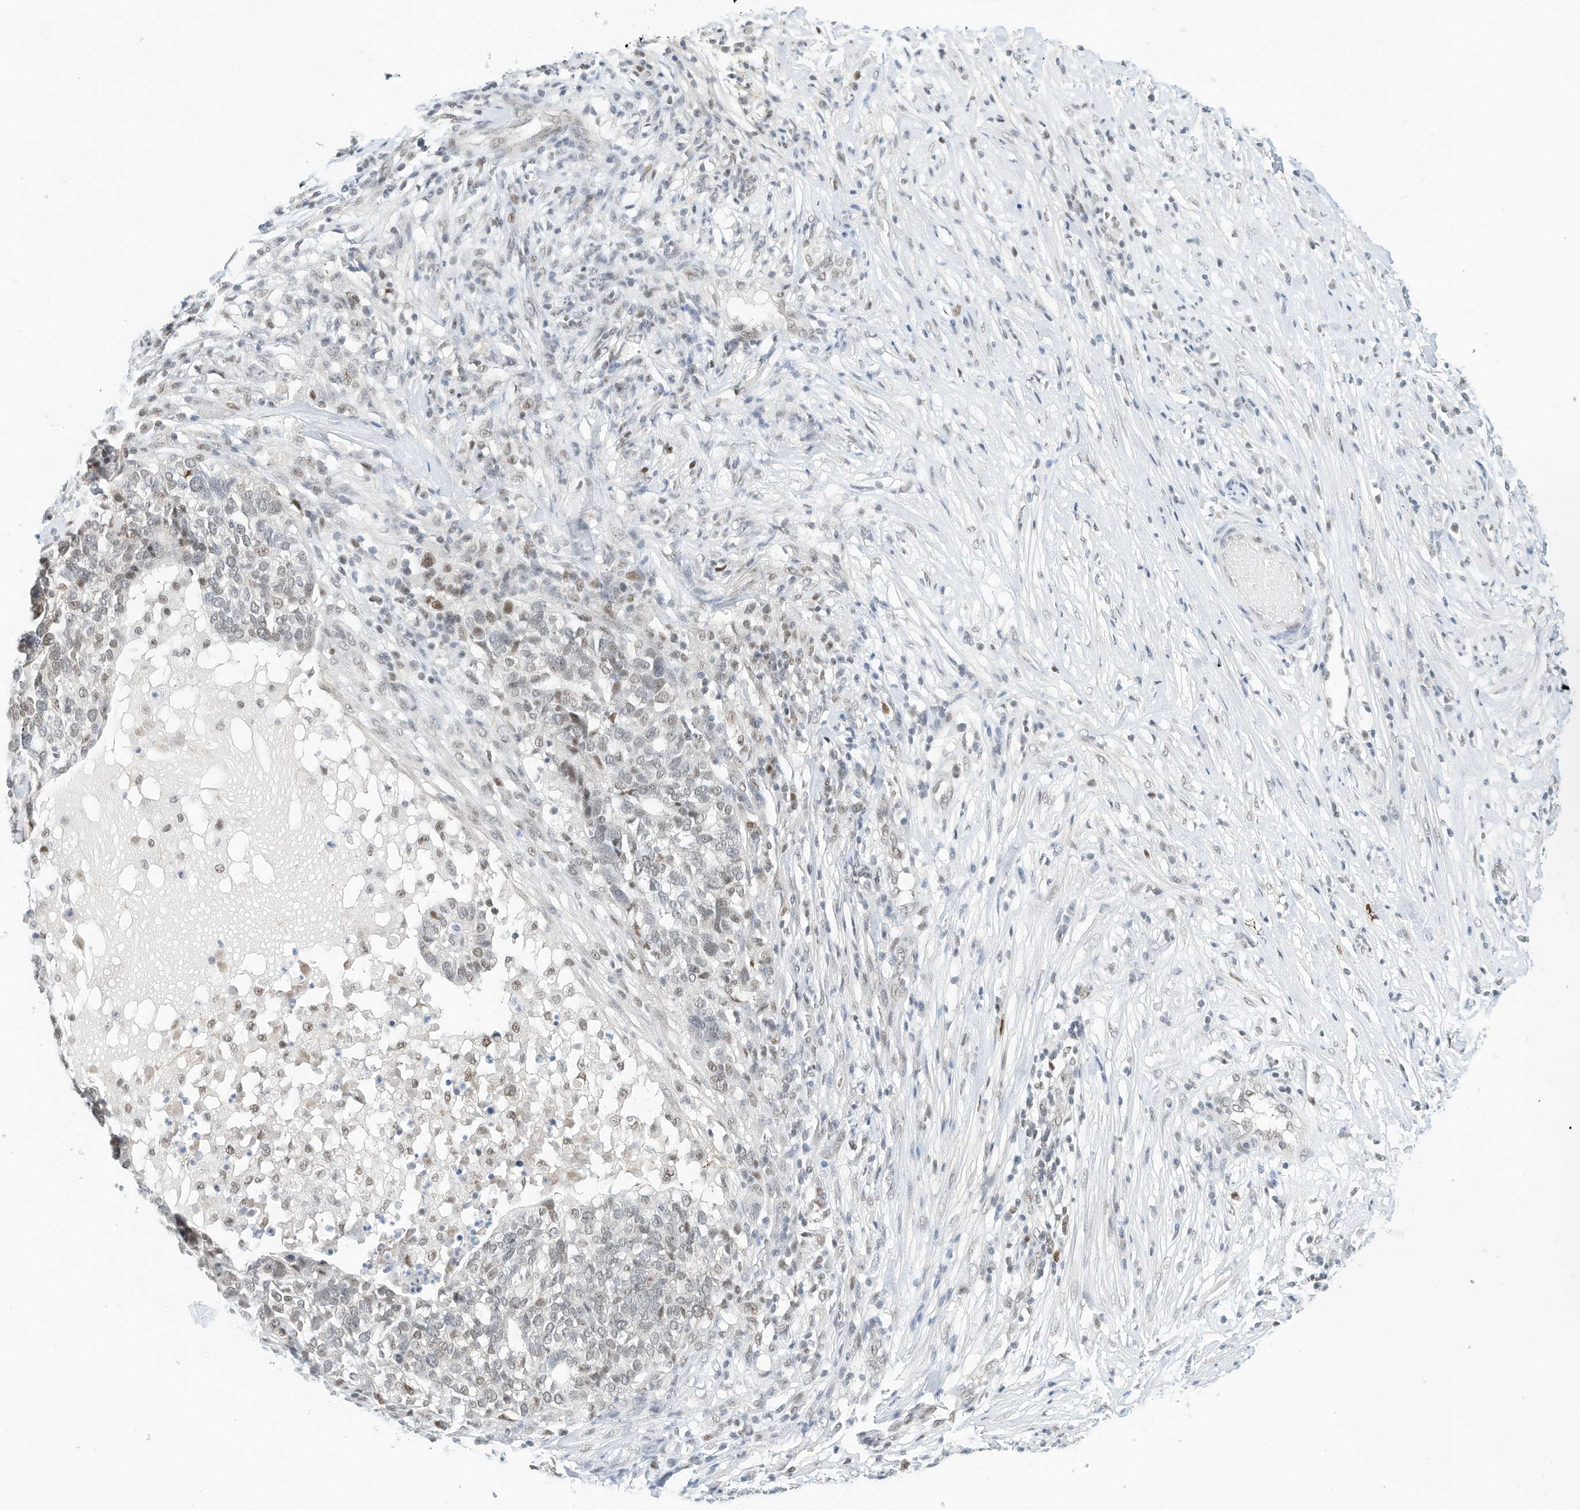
{"staining": {"intensity": "weak", "quantity": "25%-75%", "location": "nuclear"}, "tissue": "ovarian cancer", "cell_type": "Tumor cells", "image_type": "cancer", "snomed": [{"axis": "morphology", "description": "Cystadenocarcinoma, serous, NOS"}, {"axis": "topography", "description": "Ovary"}], "caption": "Immunohistochemical staining of ovarian cancer shows low levels of weak nuclear positivity in about 25%-75% of tumor cells.", "gene": "OGT", "patient": {"sex": "female", "age": 59}}